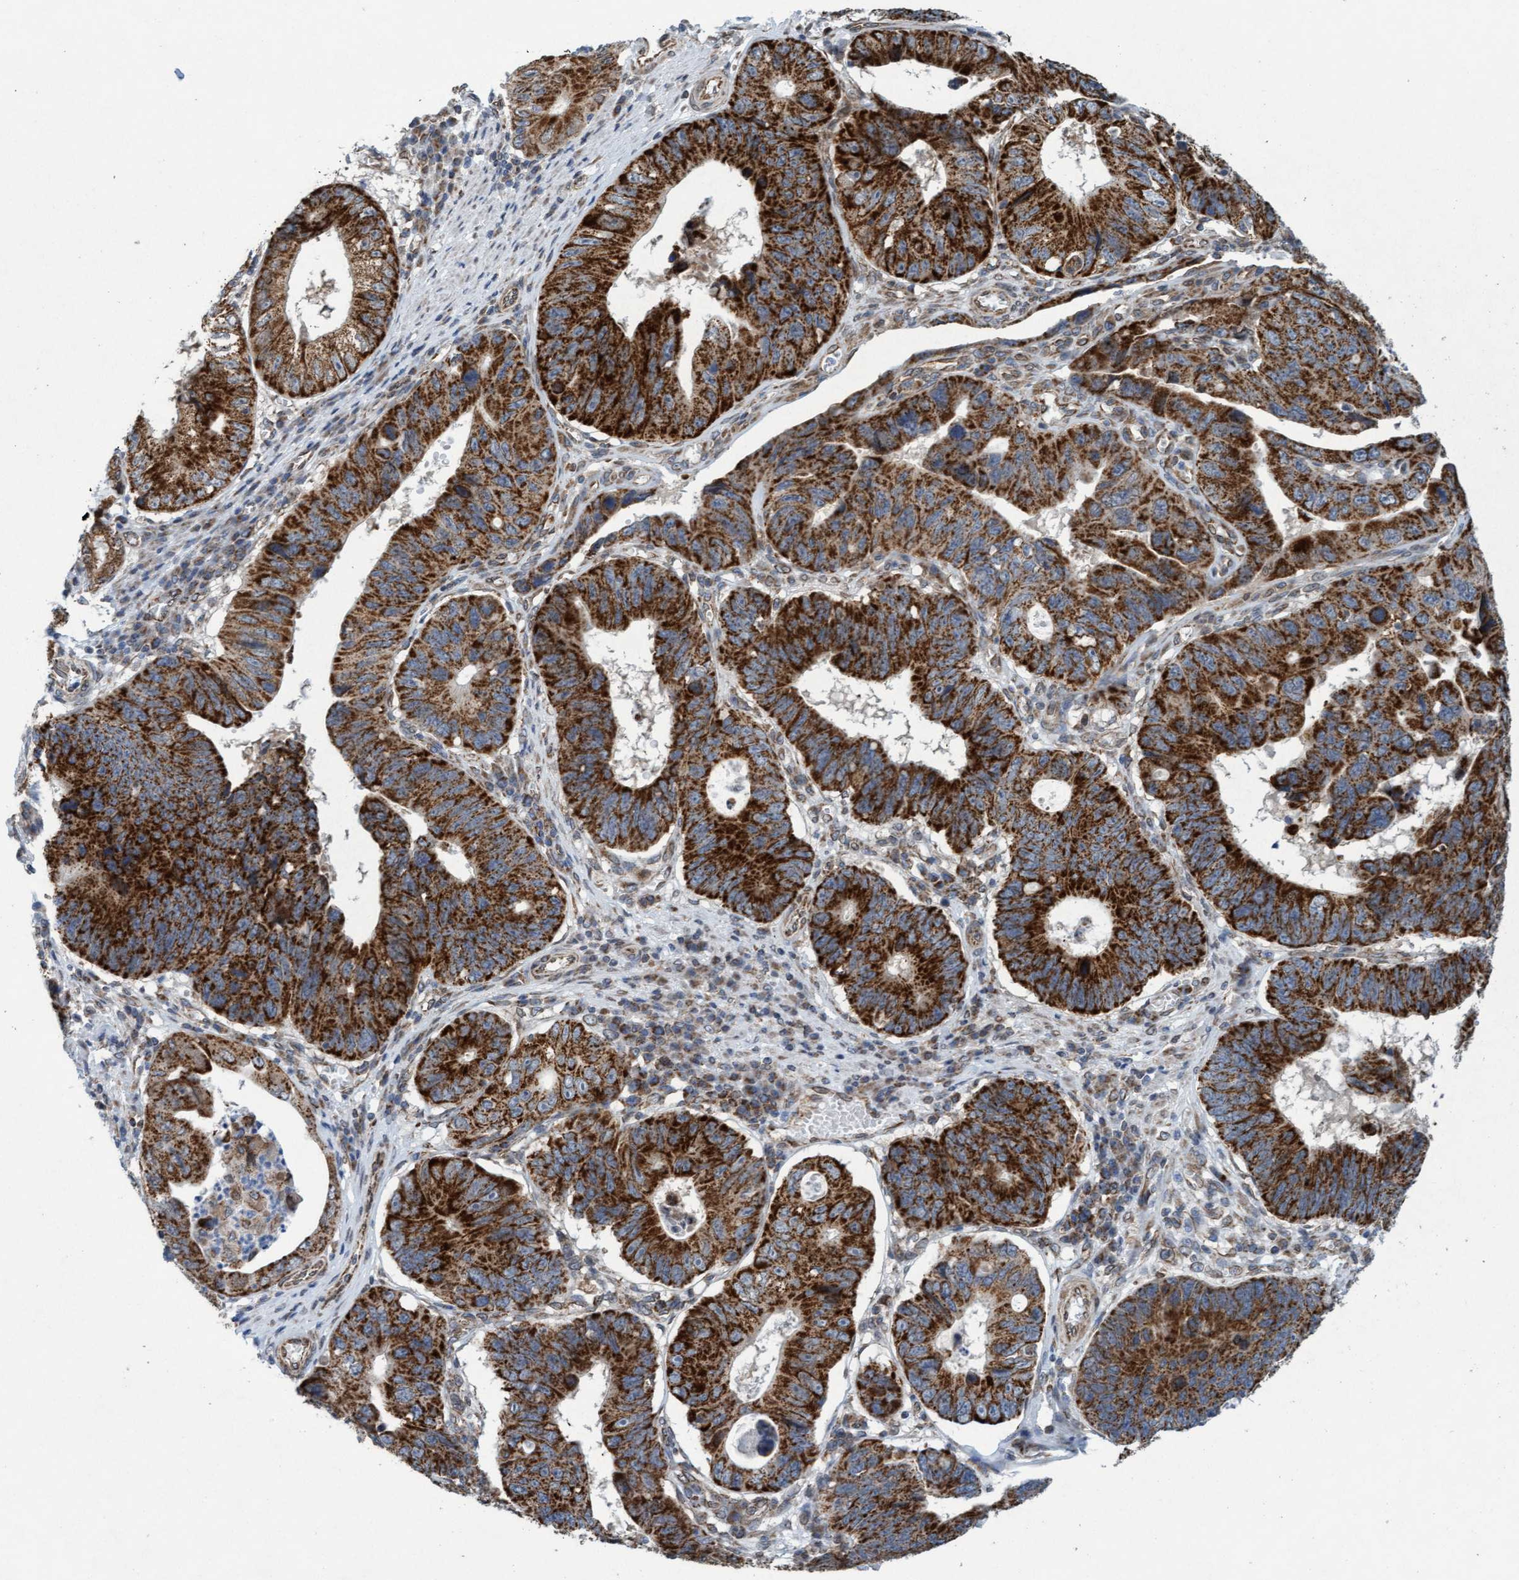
{"staining": {"intensity": "strong", "quantity": ">75%", "location": "cytoplasmic/membranous"}, "tissue": "stomach cancer", "cell_type": "Tumor cells", "image_type": "cancer", "snomed": [{"axis": "morphology", "description": "Adenocarcinoma, NOS"}, {"axis": "topography", "description": "Stomach"}], "caption": "Protein expression analysis of stomach cancer (adenocarcinoma) reveals strong cytoplasmic/membranous staining in approximately >75% of tumor cells.", "gene": "MRPS23", "patient": {"sex": "male", "age": 59}}